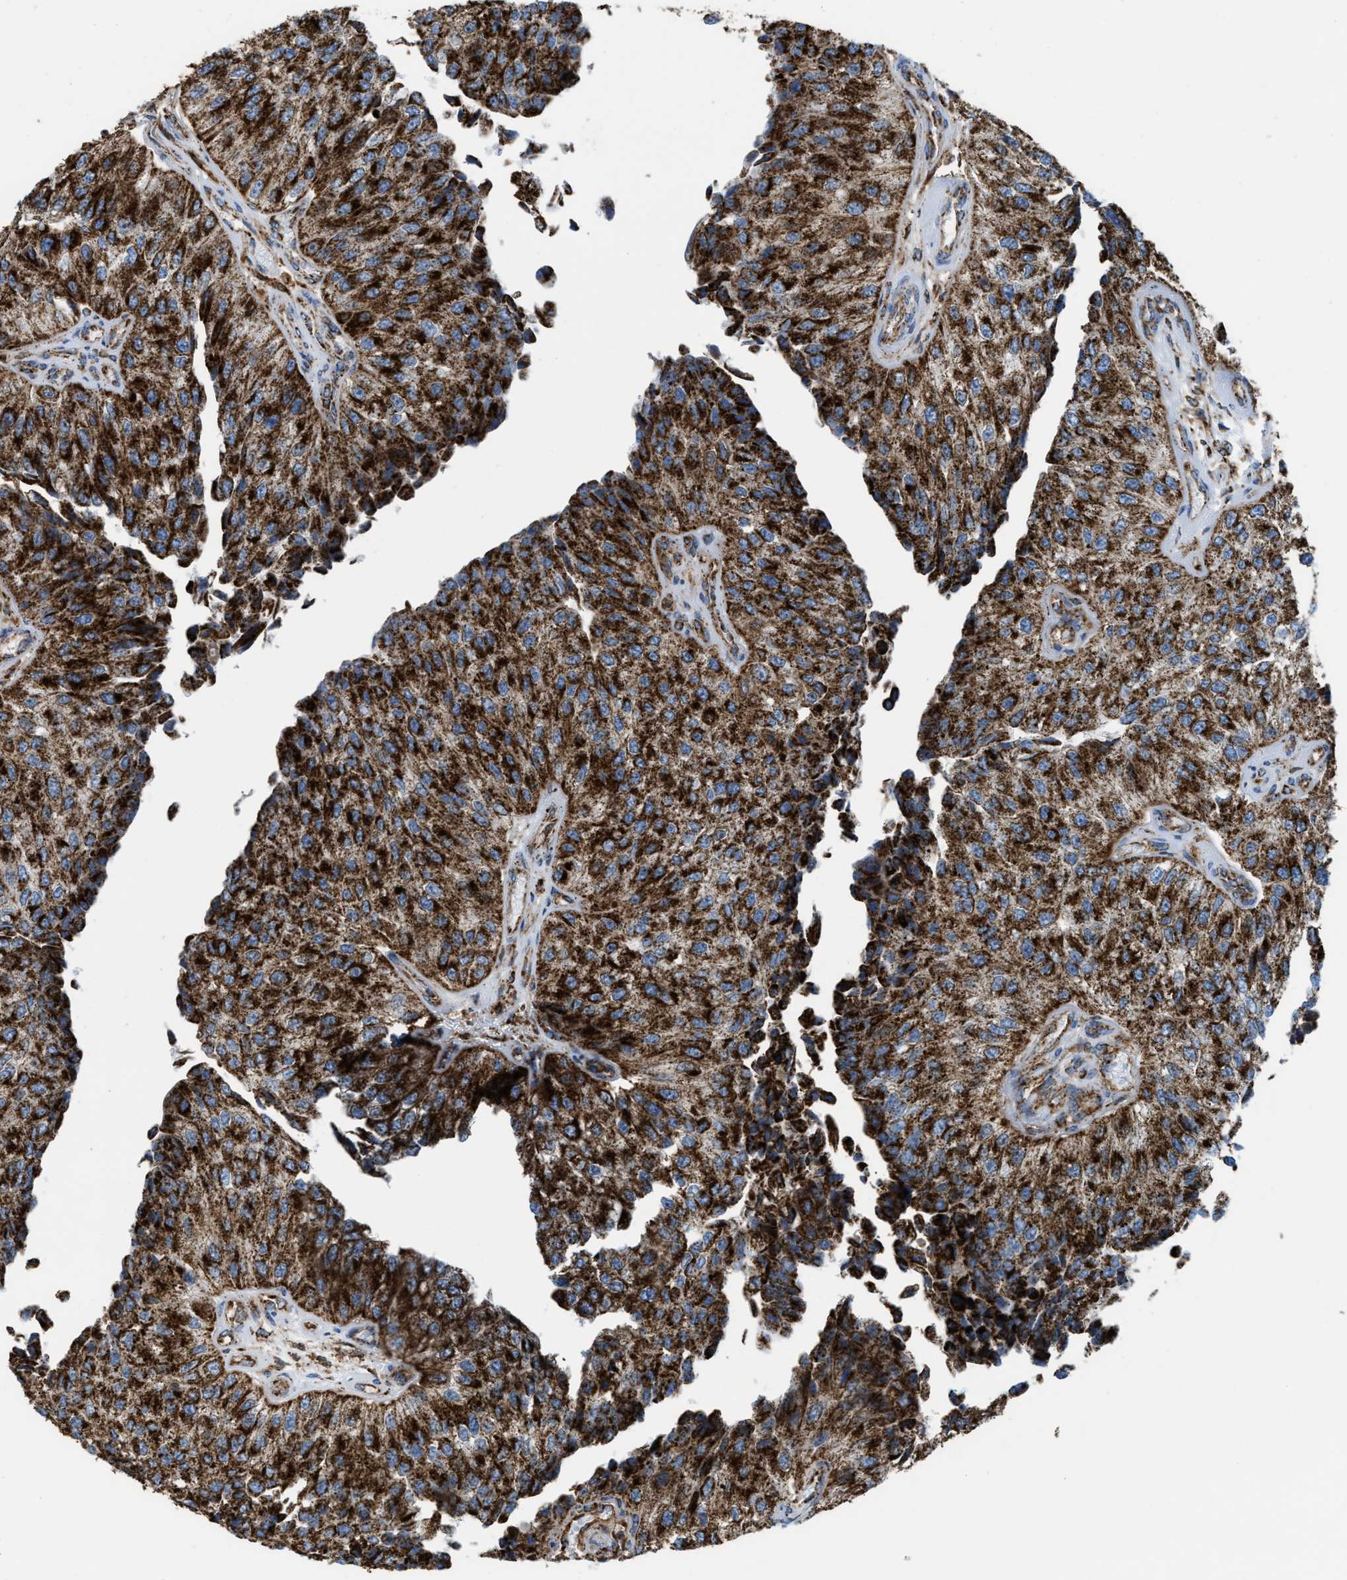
{"staining": {"intensity": "strong", "quantity": ">75%", "location": "cytoplasmic/membranous"}, "tissue": "urothelial cancer", "cell_type": "Tumor cells", "image_type": "cancer", "snomed": [{"axis": "morphology", "description": "Urothelial carcinoma, High grade"}, {"axis": "topography", "description": "Kidney"}, {"axis": "topography", "description": "Urinary bladder"}], "caption": "Immunohistochemical staining of human urothelial cancer exhibits high levels of strong cytoplasmic/membranous positivity in about >75% of tumor cells.", "gene": "ECHS1", "patient": {"sex": "male", "age": 77}}